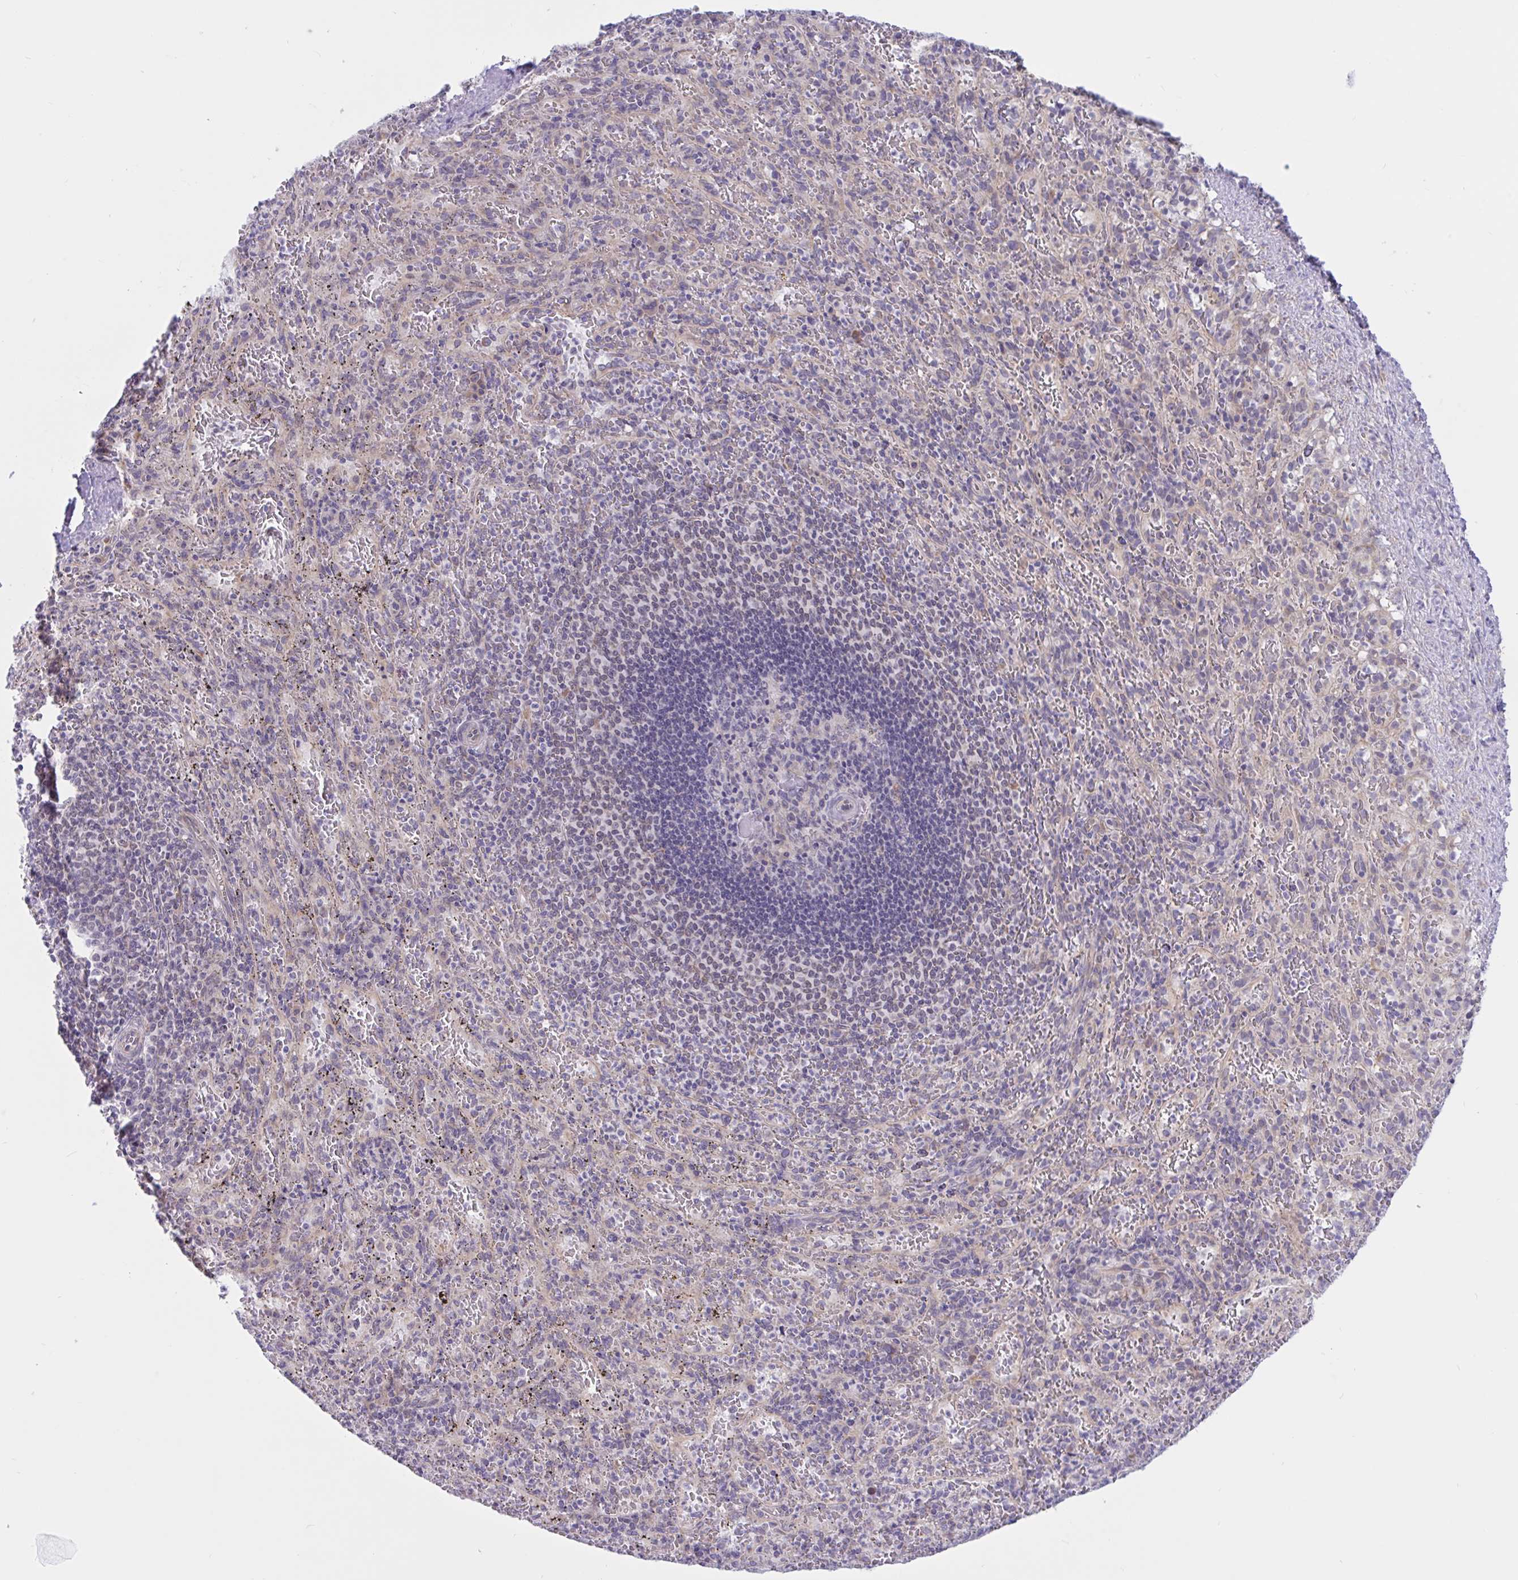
{"staining": {"intensity": "negative", "quantity": "none", "location": "none"}, "tissue": "spleen", "cell_type": "Cells in red pulp", "image_type": "normal", "snomed": [{"axis": "morphology", "description": "Normal tissue, NOS"}, {"axis": "topography", "description": "Spleen"}], "caption": "IHC micrograph of unremarkable human spleen stained for a protein (brown), which reveals no positivity in cells in red pulp.", "gene": "CAMLG", "patient": {"sex": "male", "age": 57}}